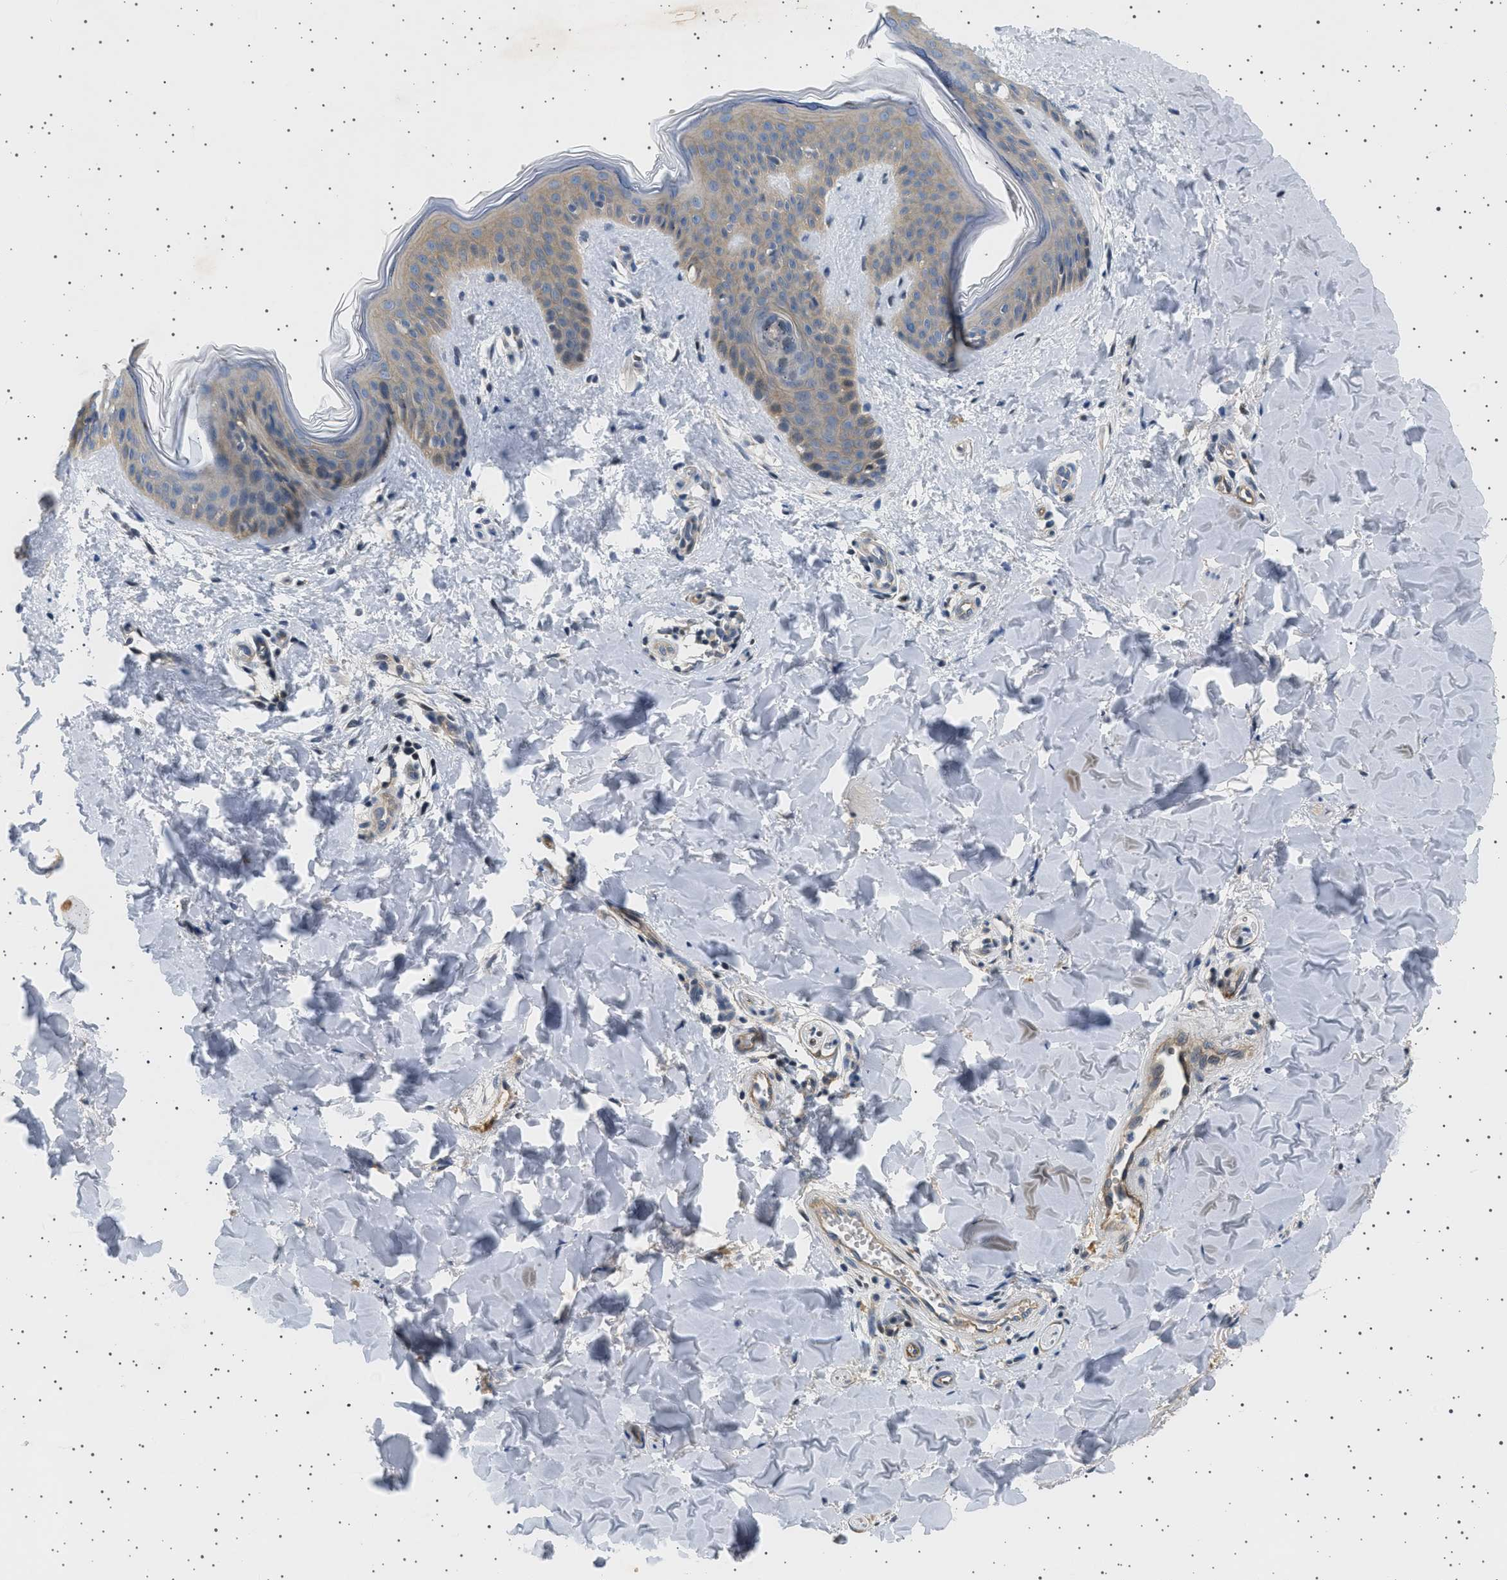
{"staining": {"intensity": "weak", "quantity": ">75%", "location": "cytoplasmic/membranous"}, "tissue": "skin", "cell_type": "Fibroblasts", "image_type": "normal", "snomed": [{"axis": "morphology", "description": "Normal tissue, NOS"}, {"axis": "topography", "description": "Skin"}], "caption": "The photomicrograph reveals staining of unremarkable skin, revealing weak cytoplasmic/membranous protein positivity (brown color) within fibroblasts.", "gene": "PLPP6", "patient": {"sex": "female", "age": 17}}